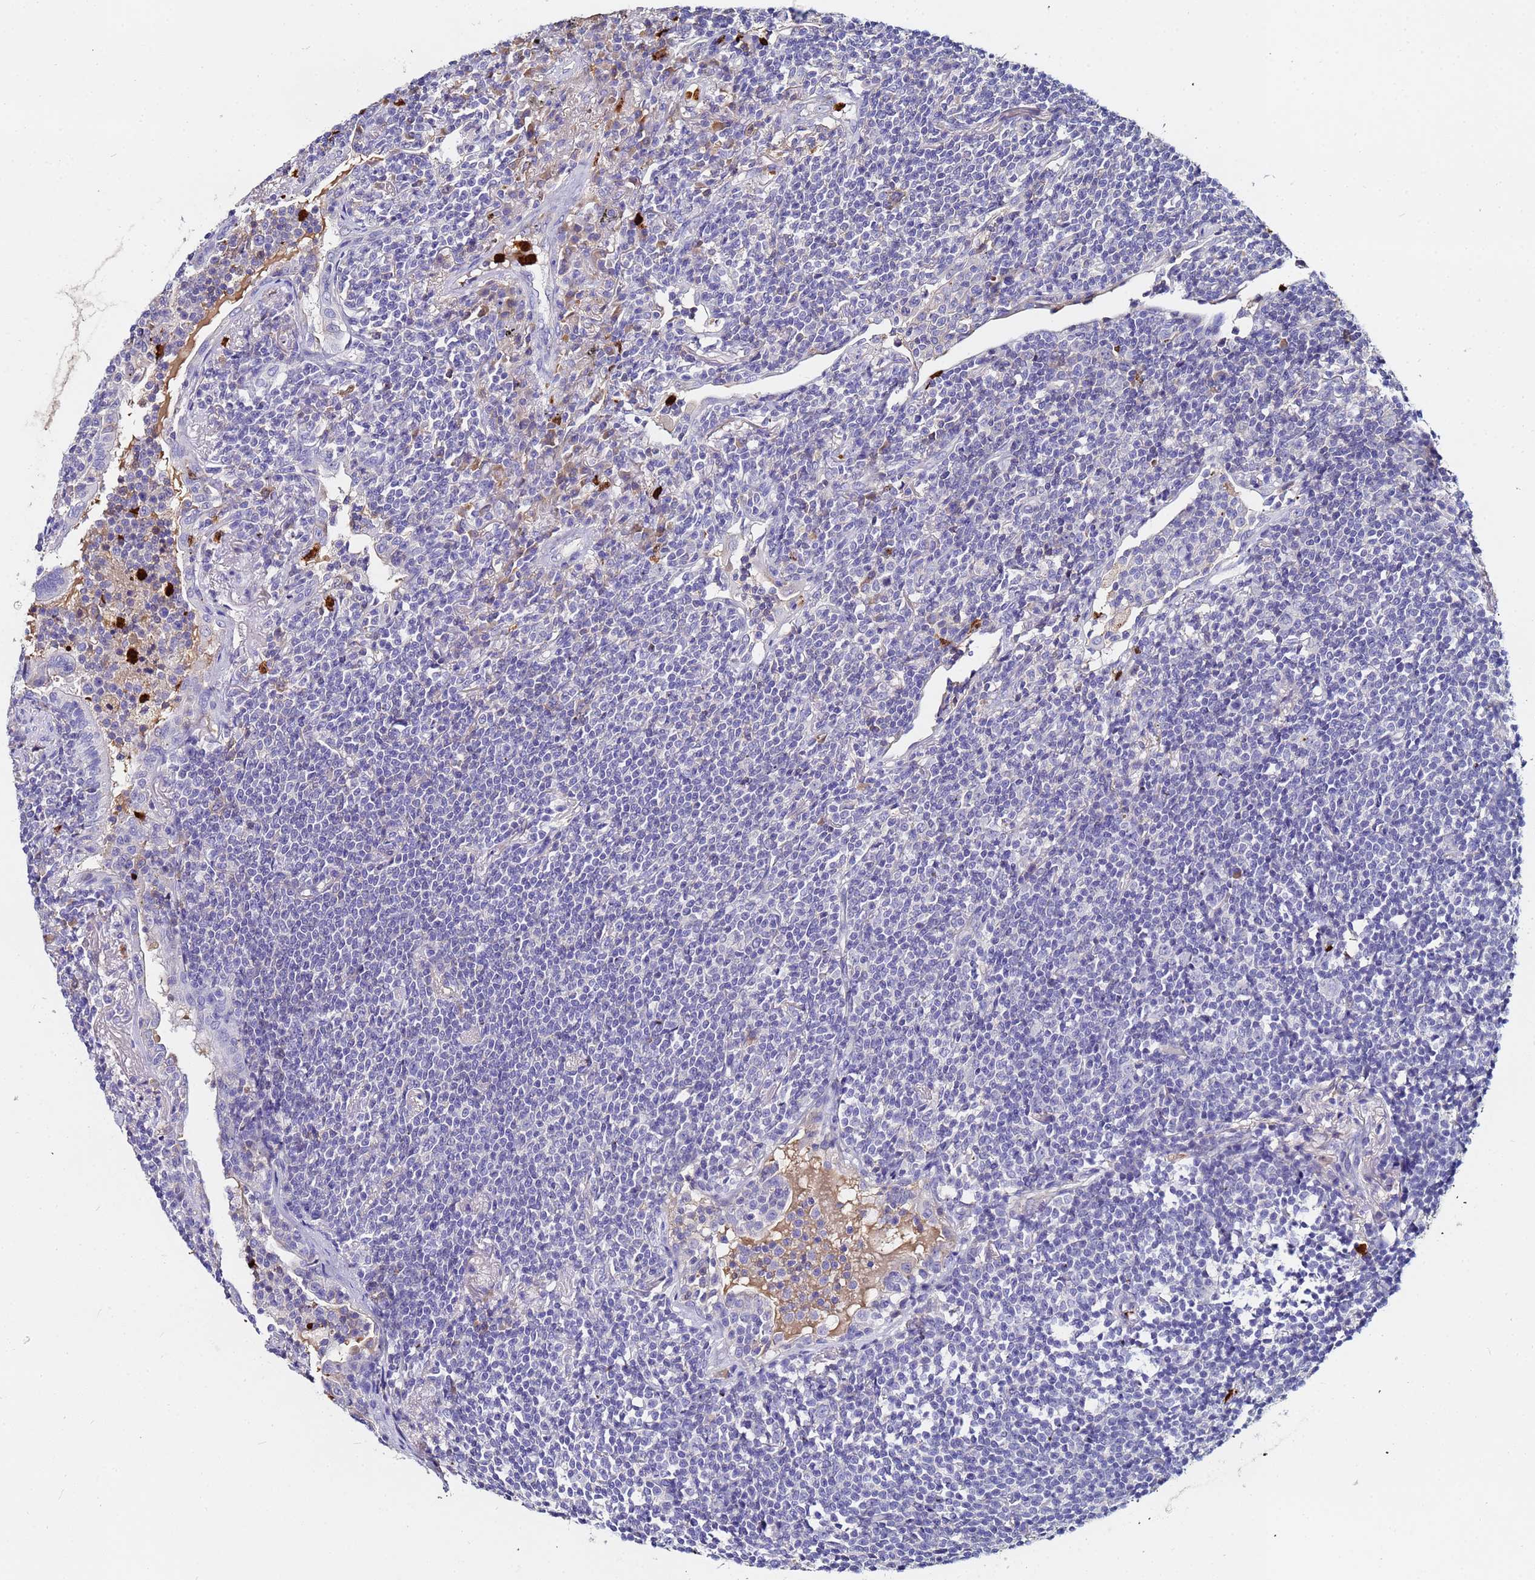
{"staining": {"intensity": "negative", "quantity": "none", "location": "none"}, "tissue": "lymphoma", "cell_type": "Tumor cells", "image_type": "cancer", "snomed": [{"axis": "morphology", "description": "Malignant lymphoma, non-Hodgkin's type, Low grade"}, {"axis": "topography", "description": "Lung"}], "caption": "Protein analysis of lymphoma displays no significant expression in tumor cells.", "gene": "TUBAL3", "patient": {"sex": "female", "age": 71}}